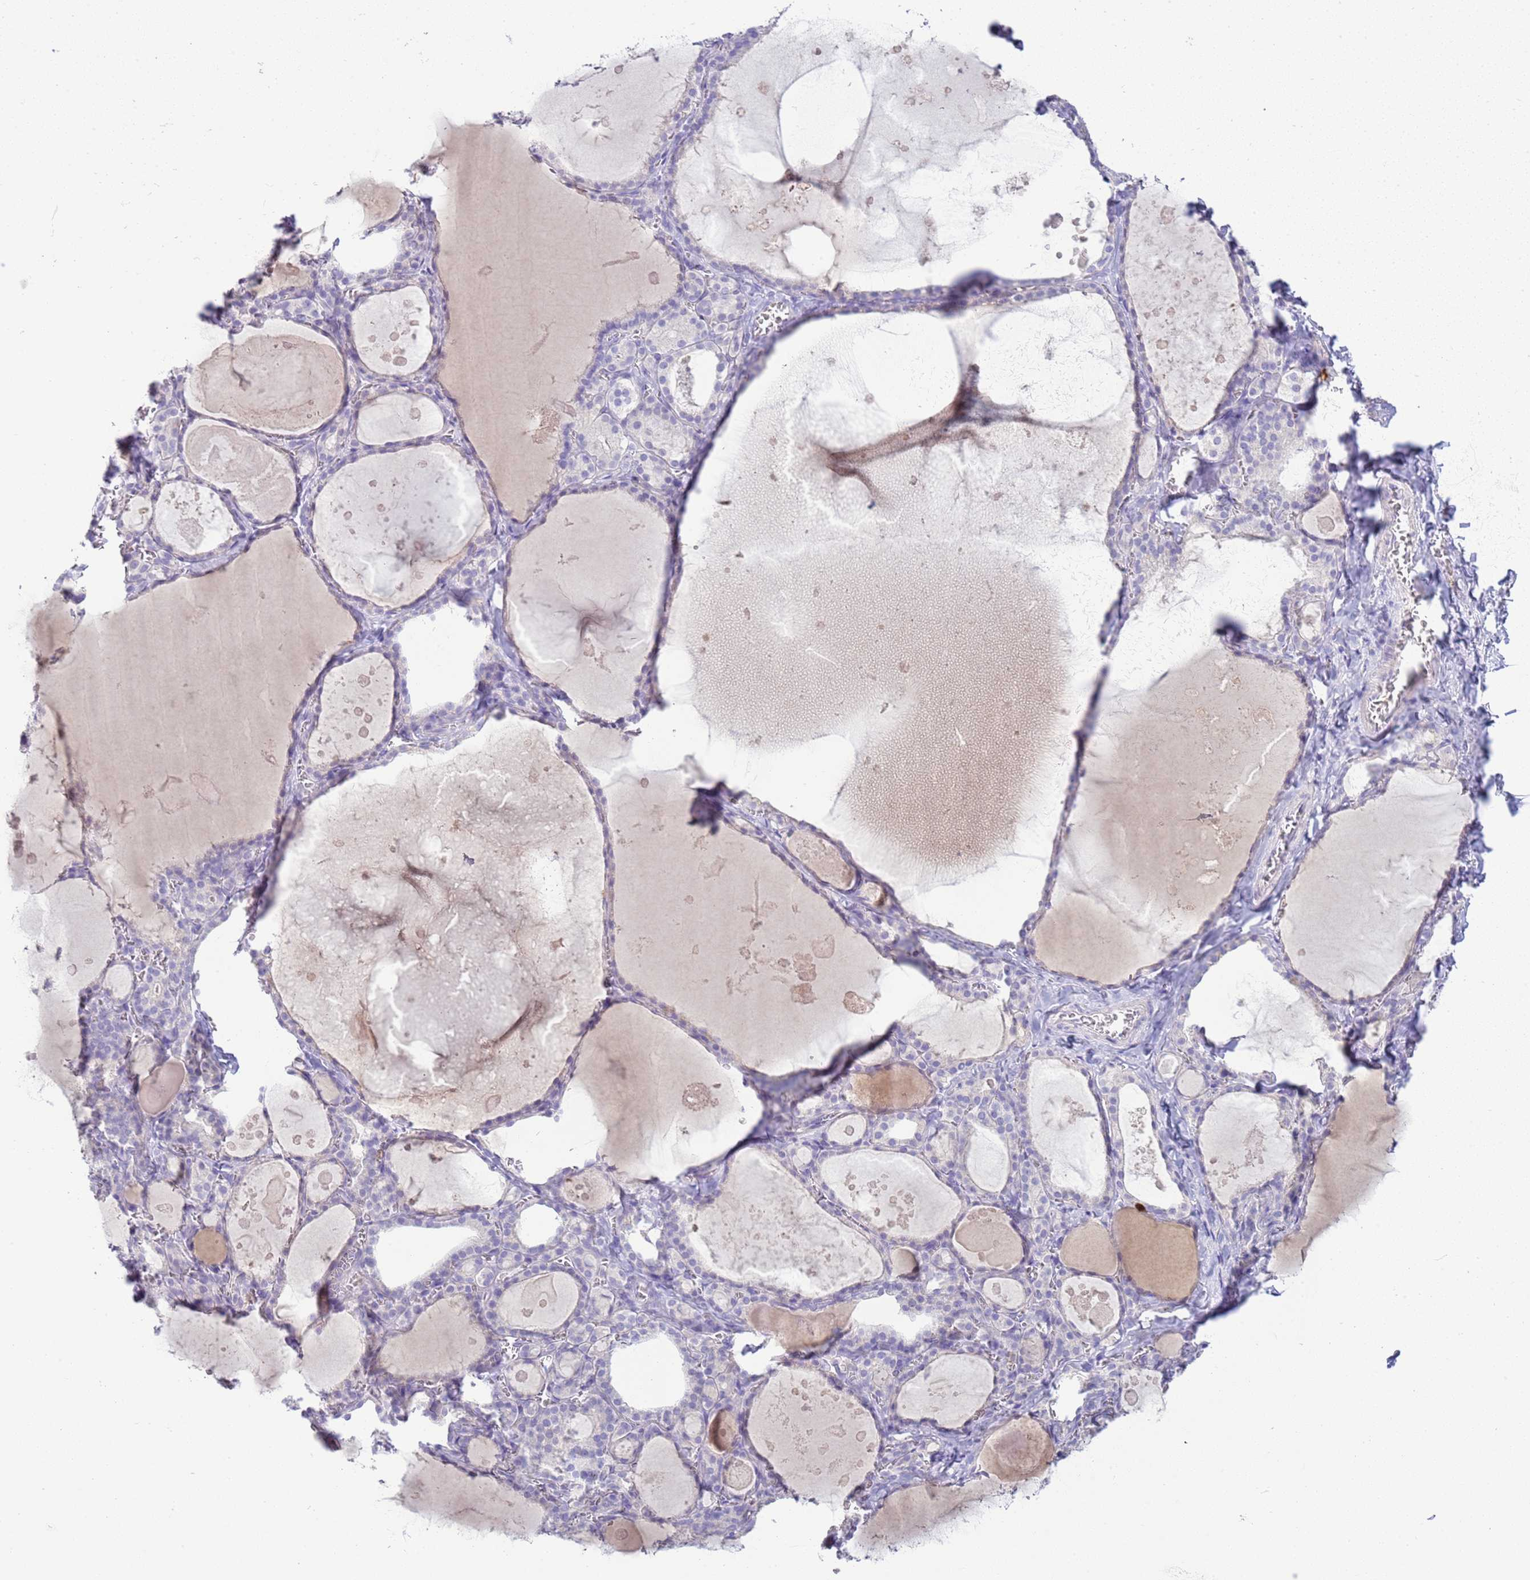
{"staining": {"intensity": "negative", "quantity": "none", "location": "none"}, "tissue": "thyroid gland", "cell_type": "Glandular cells", "image_type": "normal", "snomed": [{"axis": "morphology", "description": "Normal tissue, NOS"}, {"axis": "topography", "description": "Thyroid gland"}], "caption": "Immunohistochemistry image of unremarkable human thyroid gland stained for a protein (brown), which shows no expression in glandular cells.", "gene": "IL2RG", "patient": {"sex": "male", "age": 56}}